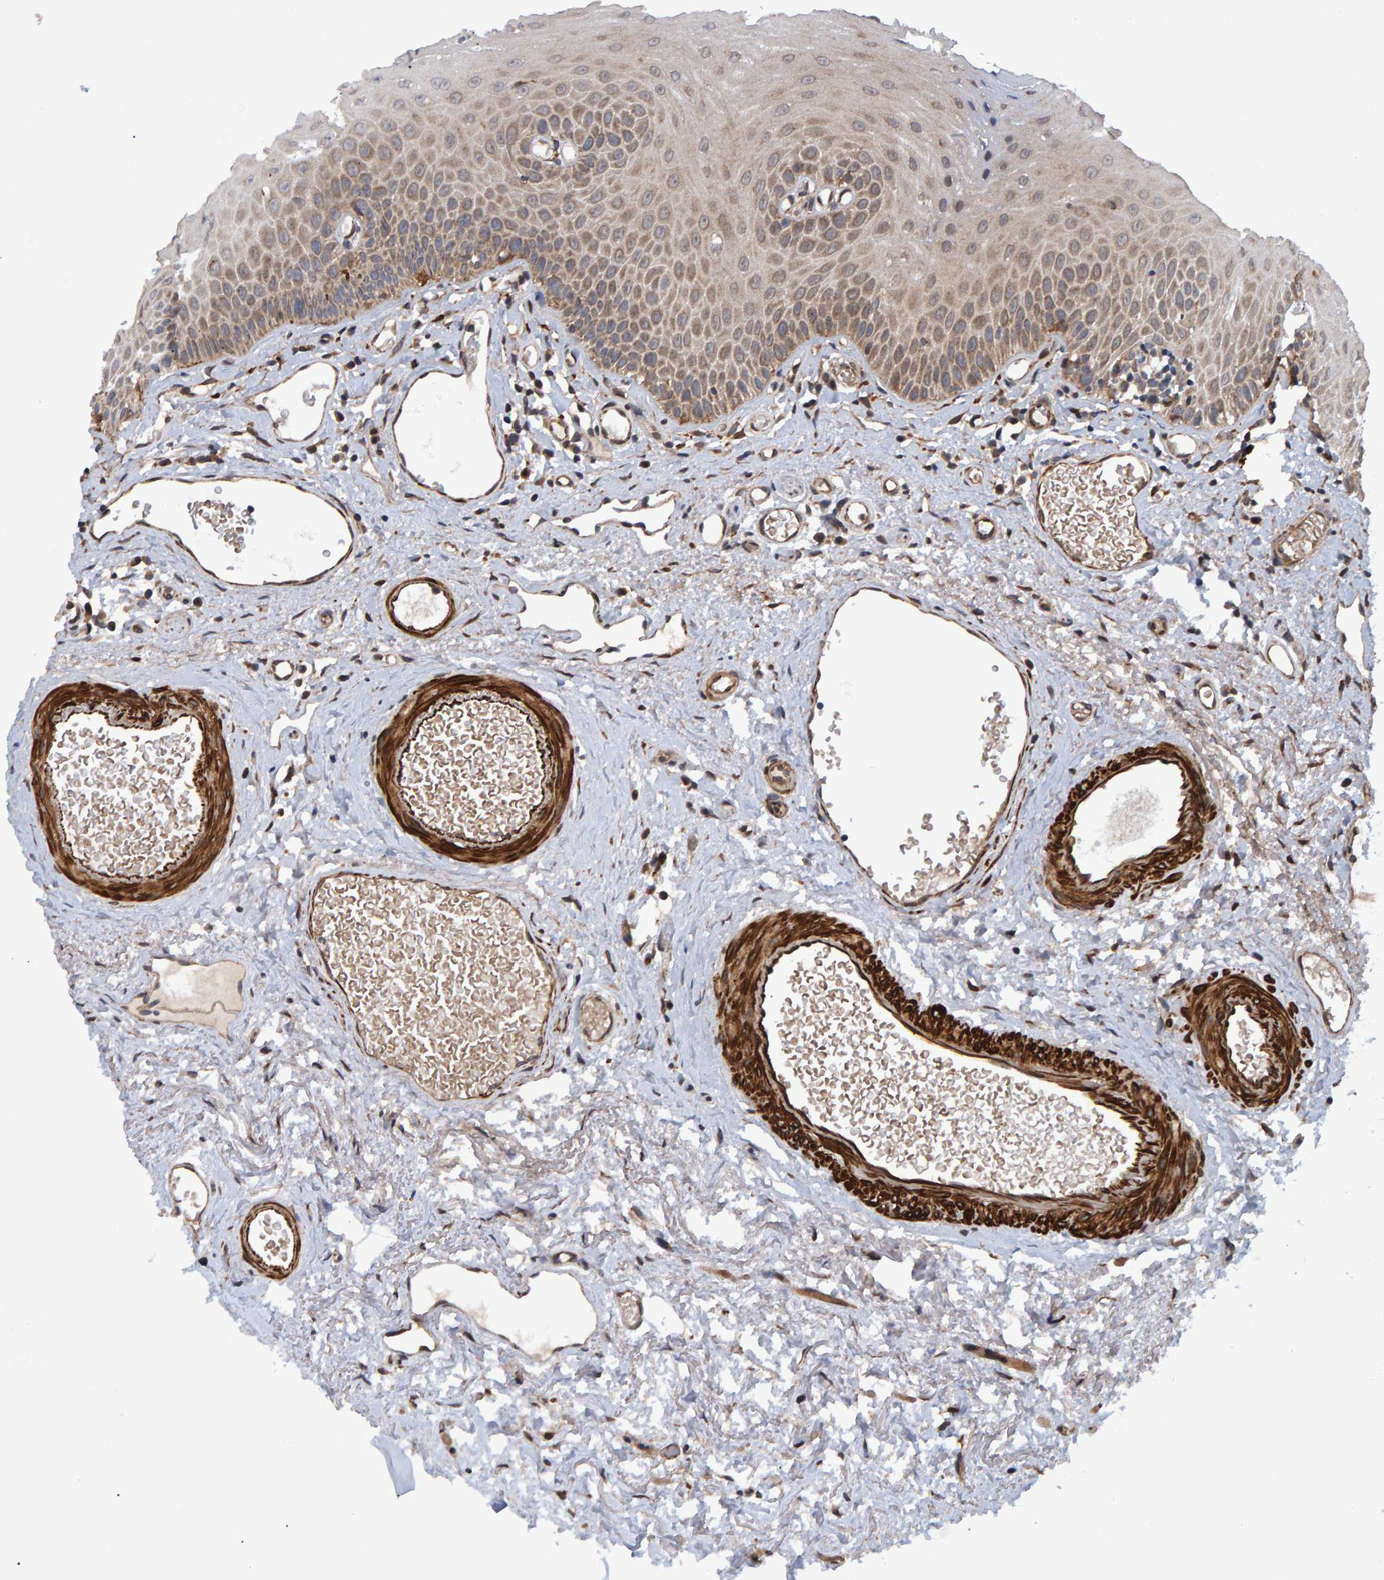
{"staining": {"intensity": "moderate", "quantity": "25%-75%", "location": "cytoplasmic/membranous"}, "tissue": "oral mucosa", "cell_type": "Squamous epithelial cells", "image_type": "normal", "snomed": [{"axis": "morphology", "description": "Normal tissue, NOS"}, {"axis": "topography", "description": "Skeletal muscle"}, {"axis": "topography", "description": "Oral tissue"}, {"axis": "topography", "description": "Peripheral nerve tissue"}], "caption": "The histopathology image shows immunohistochemical staining of benign oral mucosa. There is moderate cytoplasmic/membranous staining is appreciated in approximately 25%-75% of squamous epithelial cells. Nuclei are stained in blue.", "gene": "ATP6V1H", "patient": {"sex": "female", "age": 84}}